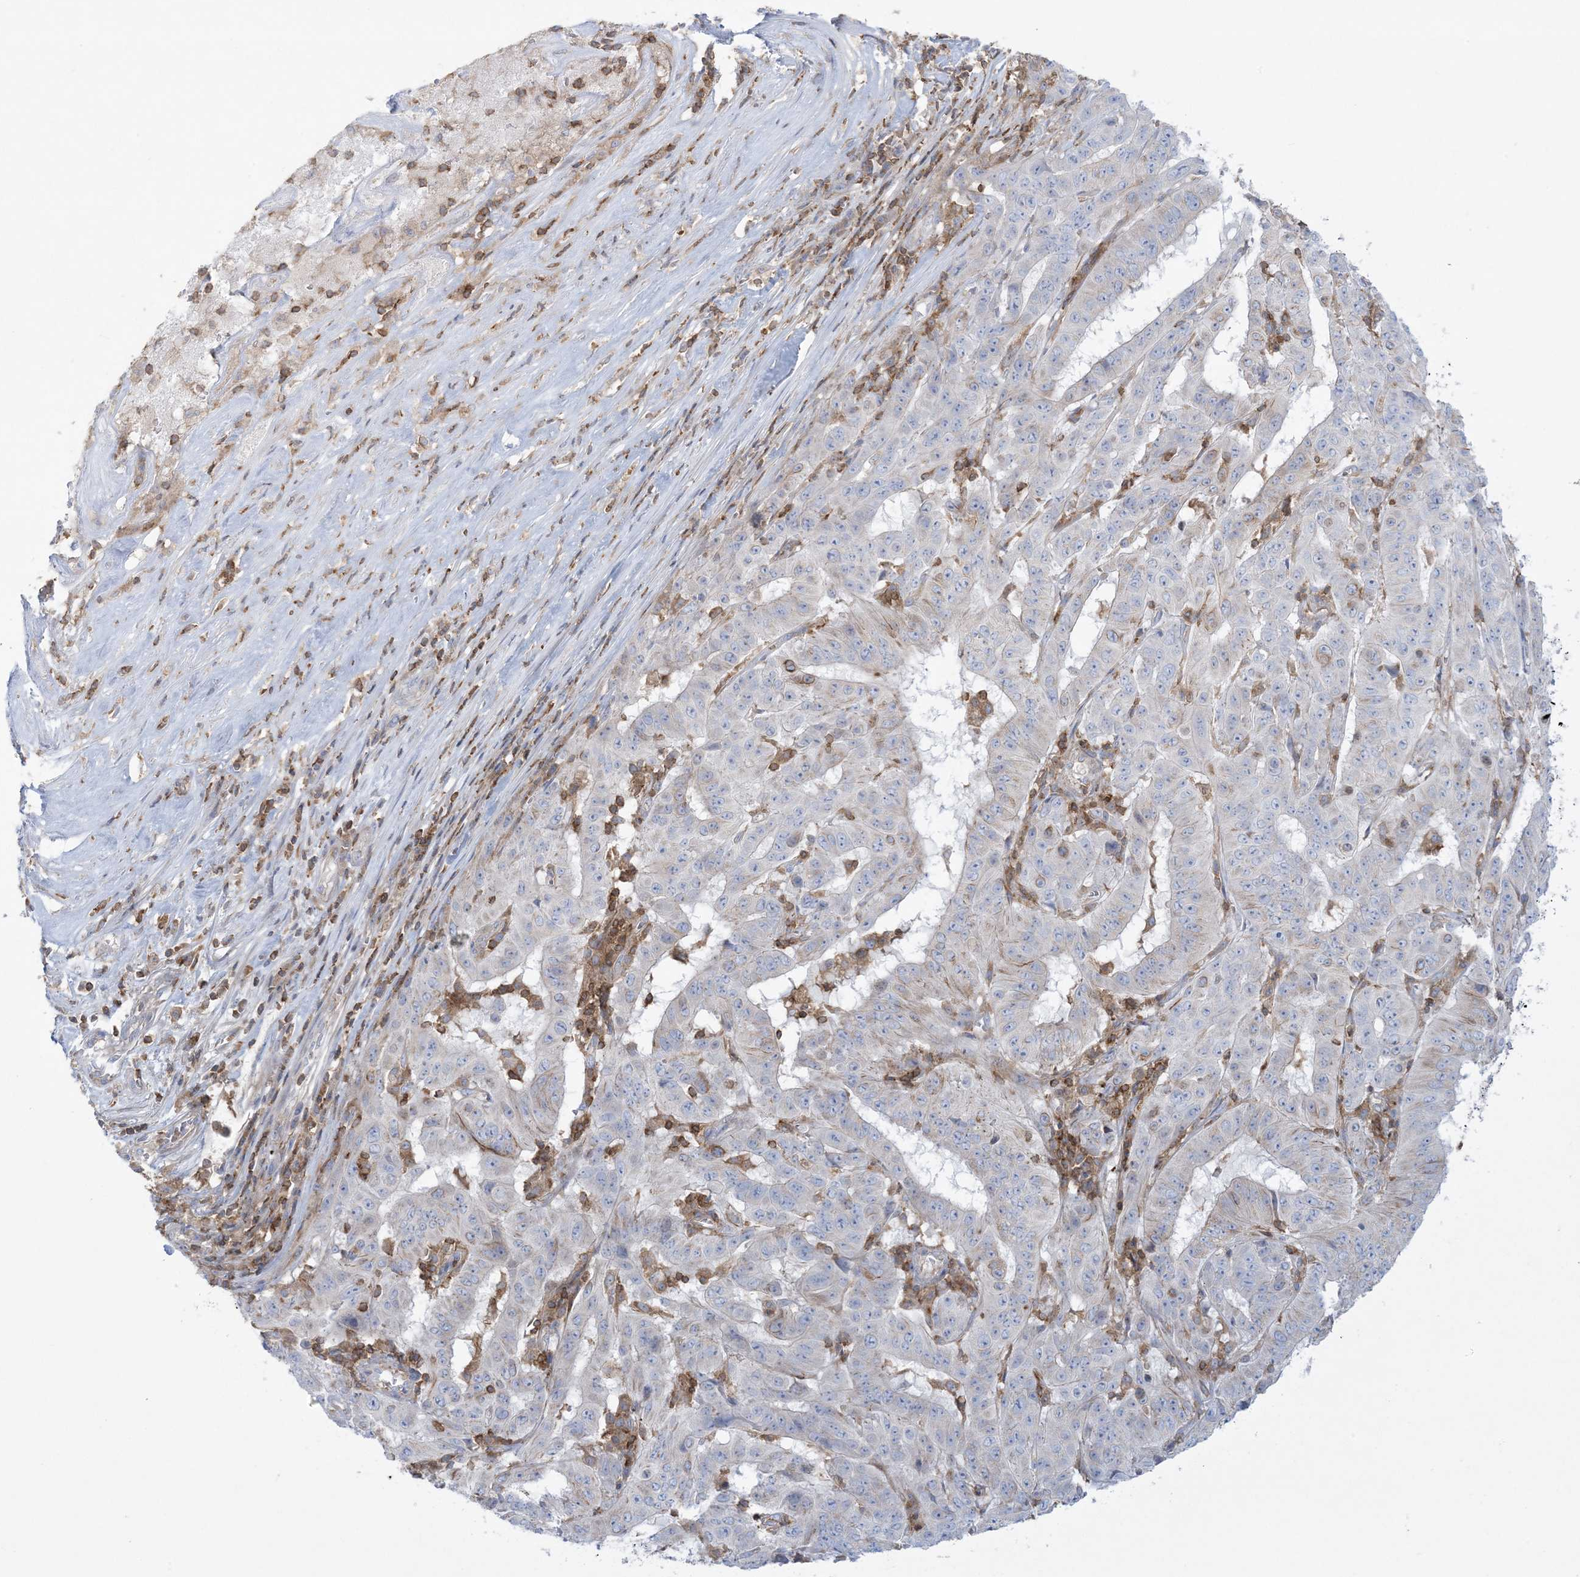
{"staining": {"intensity": "moderate", "quantity": "<25%", "location": "cytoplasmic/membranous"}, "tissue": "pancreatic cancer", "cell_type": "Tumor cells", "image_type": "cancer", "snomed": [{"axis": "morphology", "description": "Adenocarcinoma, NOS"}, {"axis": "topography", "description": "Pancreas"}], "caption": "Pancreatic cancer was stained to show a protein in brown. There is low levels of moderate cytoplasmic/membranous staining in about <25% of tumor cells.", "gene": "ARHGAP30", "patient": {"sex": "male", "age": 63}}